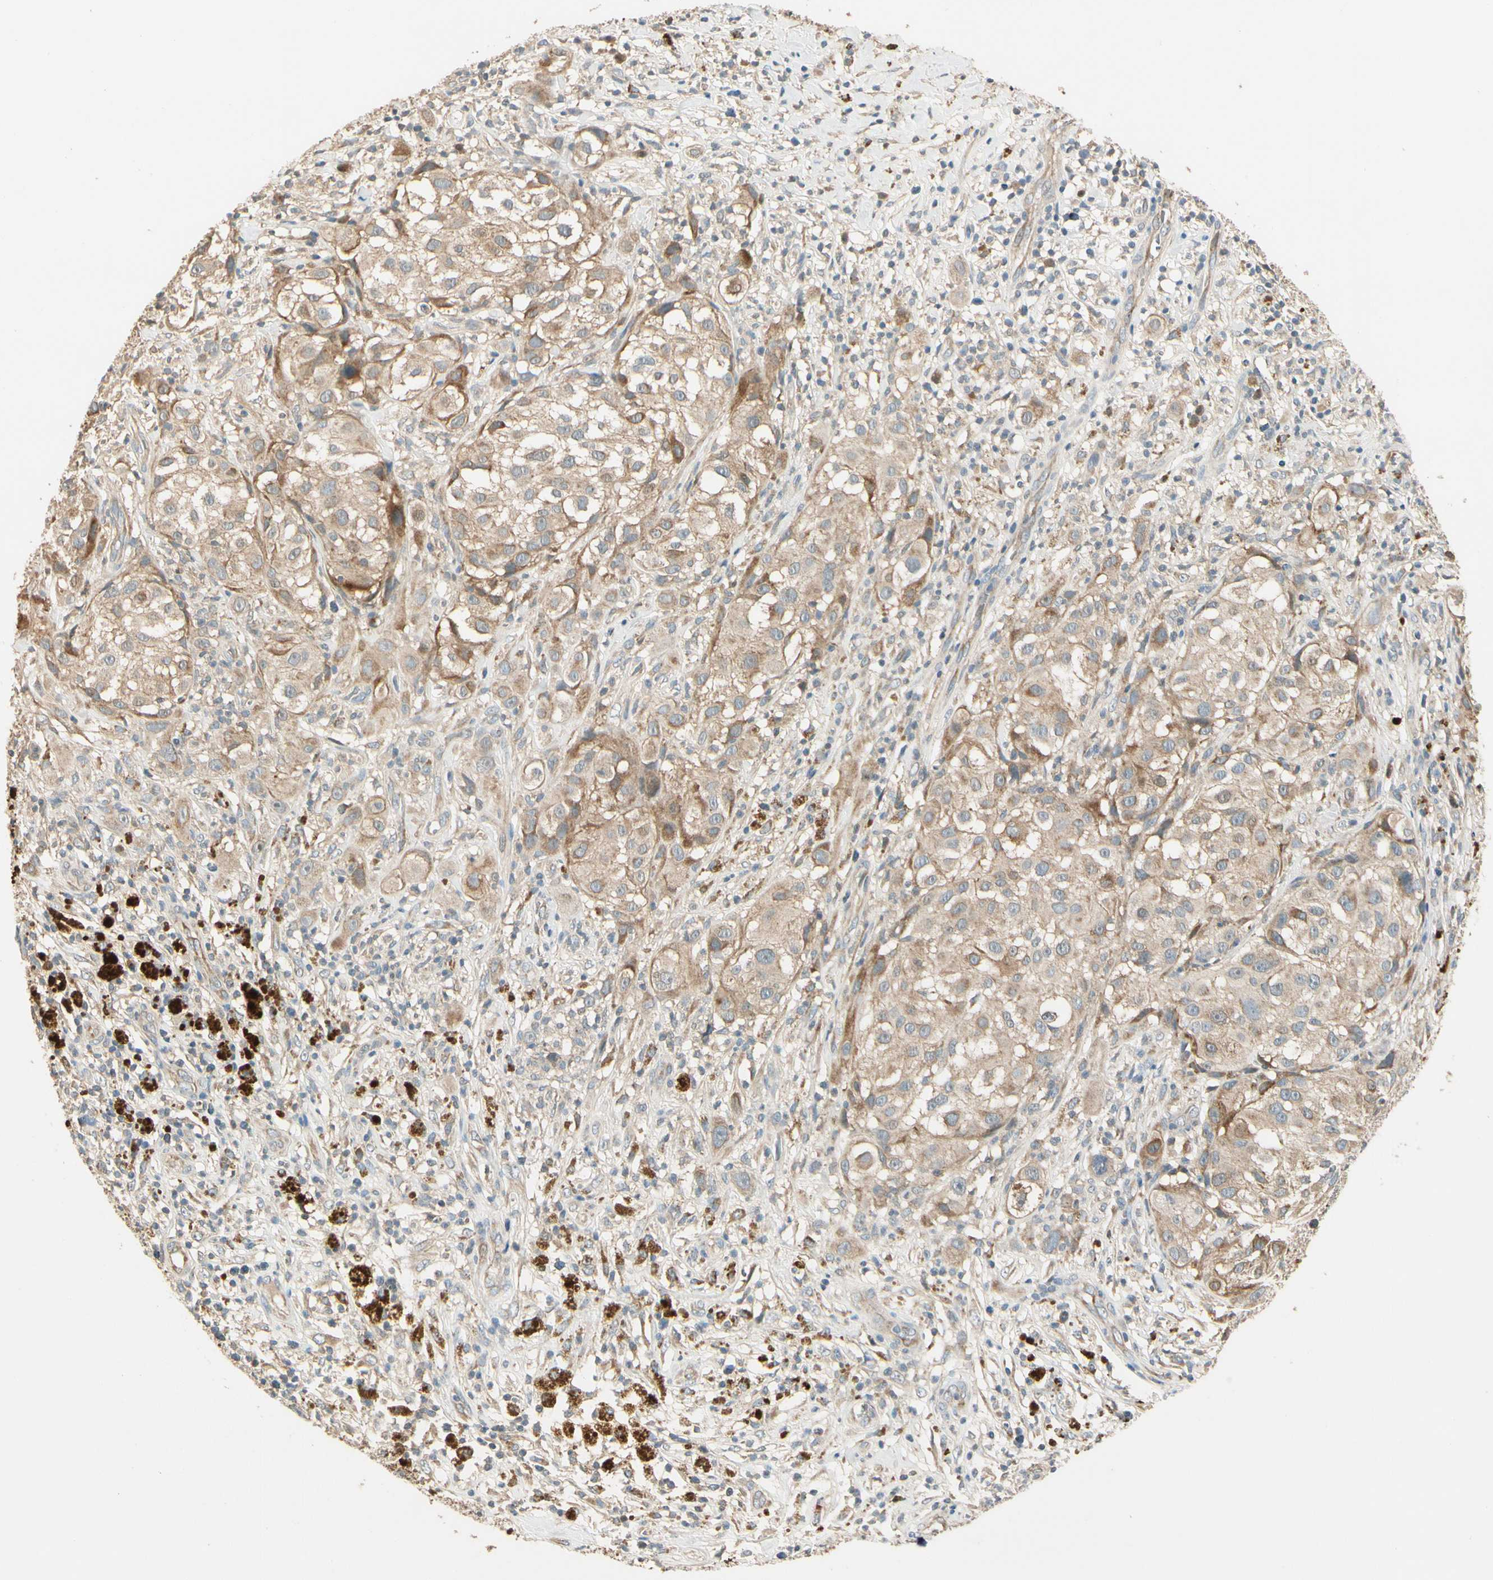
{"staining": {"intensity": "weak", "quantity": ">75%", "location": "cytoplasmic/membranous"}, "tissue": "melanoma", "cell_type": "Tumor cells", "image_type": "cancer", "snomed": [{"axis": "morphology", "description": "Necrosis, NOS"}, {"axis": "morphology", "description": "Malignant melanoma, NOS"}, {"axis": "topography", "description": "Skin"}], "caption": "DAB immunohistochemical staining of human malignant melanoma displays weak cytoplasmic/membranous protein staining in about >75% of tumor cells. (Brightfield microscopy of DAB IHC at high magnification).", "gene": "PLXNA1", "patient": {"sex": "female", "age": 87}}